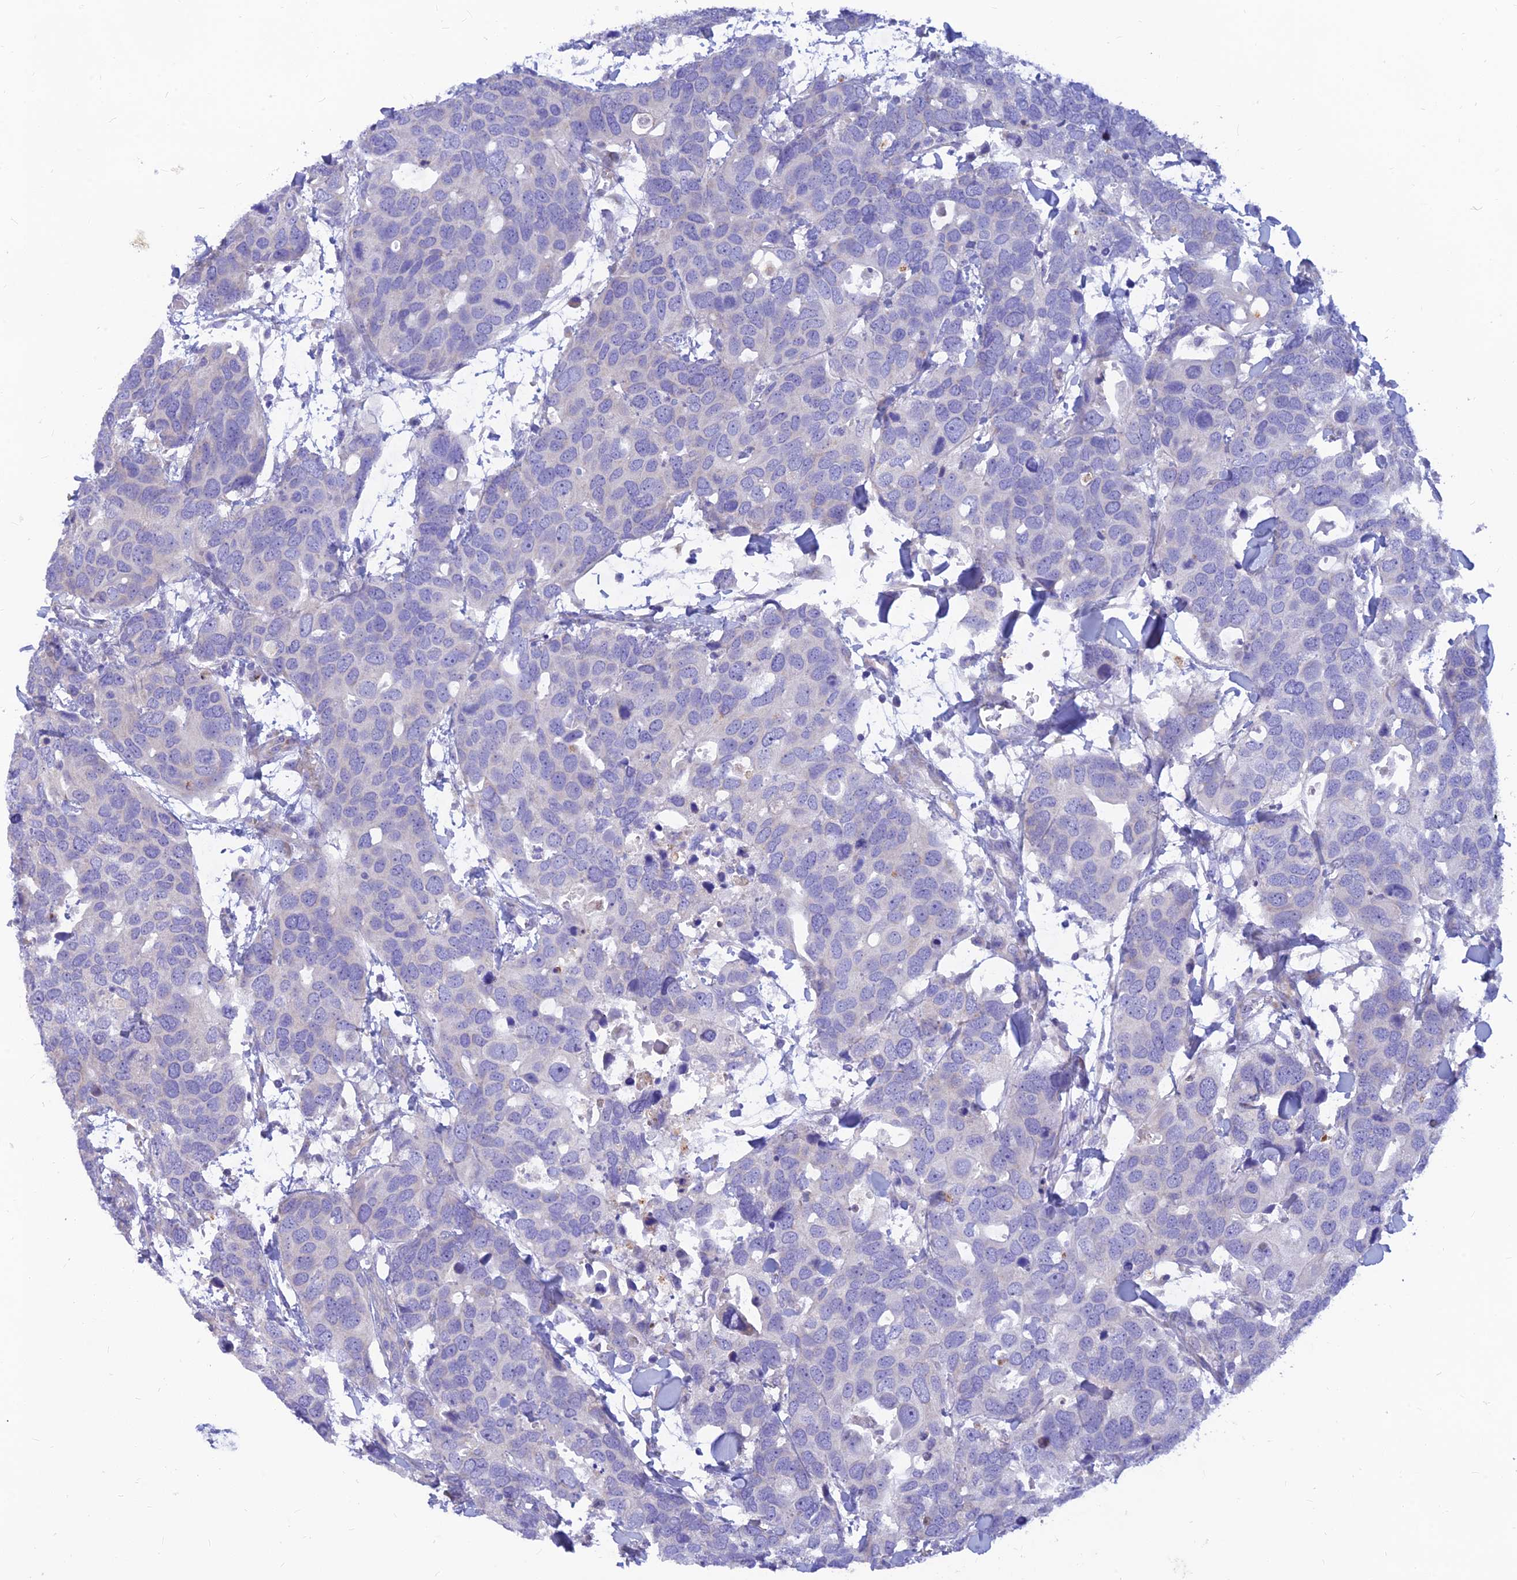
{"staining": {"intensity": "negative", "quantity": "none", "location": "none"}, "tissue": "breast cancer", "cell_type": "Tumor cells", "image_type": "cancer", "snomed": [{"axis": "morphology", "description": "Duct carcinoma"}, {"axis": "topography", "description": "Breast"}], "caption": "Immunohistochemistry (IHC) of human breast cancer (intraductal carcinoma) exhibits no positivity in tumor cells.", "gene": "TMEM30B", "patient": {"sex": "female", "age": 83}}